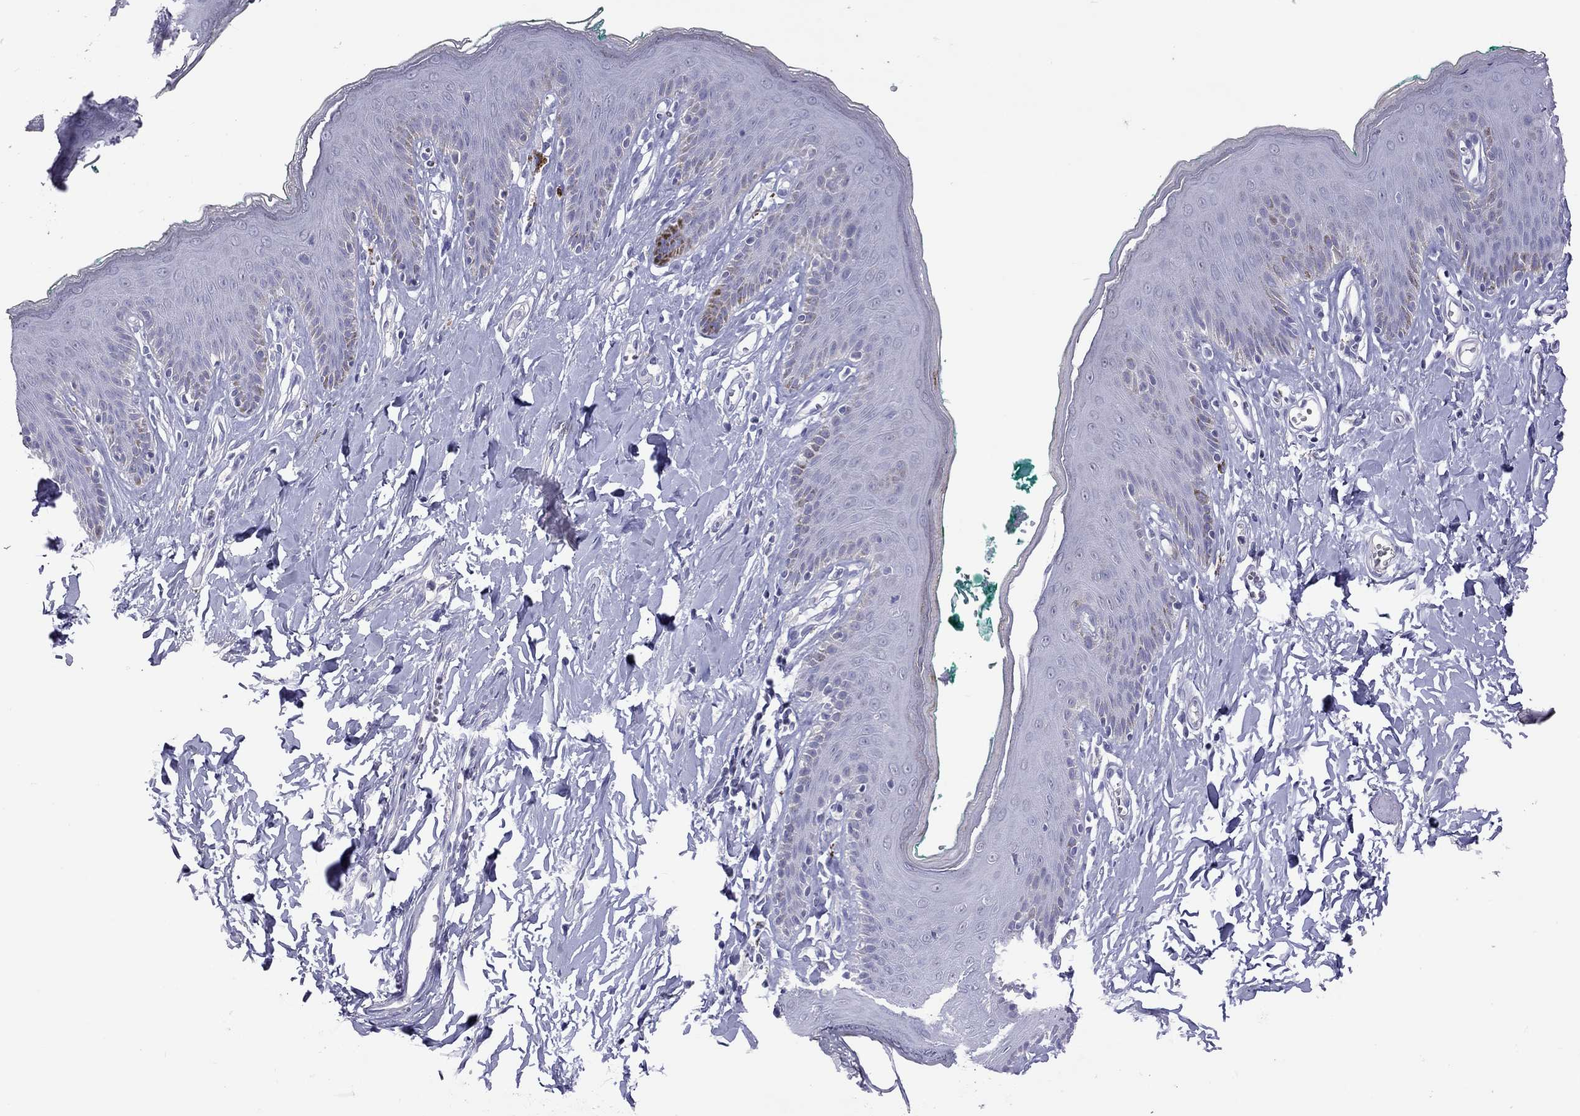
{"staining": {"intensity": "negative", "quantity": "none", "location": "none"}, "tissue": "skin", "cell_type": "Epidermal cells", "image_type": "normal", "snomed": [{"axis": "morphology", "description": "Normal tissue, NOS"}, {"axis": "topography", "description": "Vulva"}], "caption": "IHC photomicrograph of normal human skin stained for a protein (brown), which demonstrates no expression in epidermal cells.", "gene": "SLAMF1", "patient": {"sex": "female", "age": 66}}